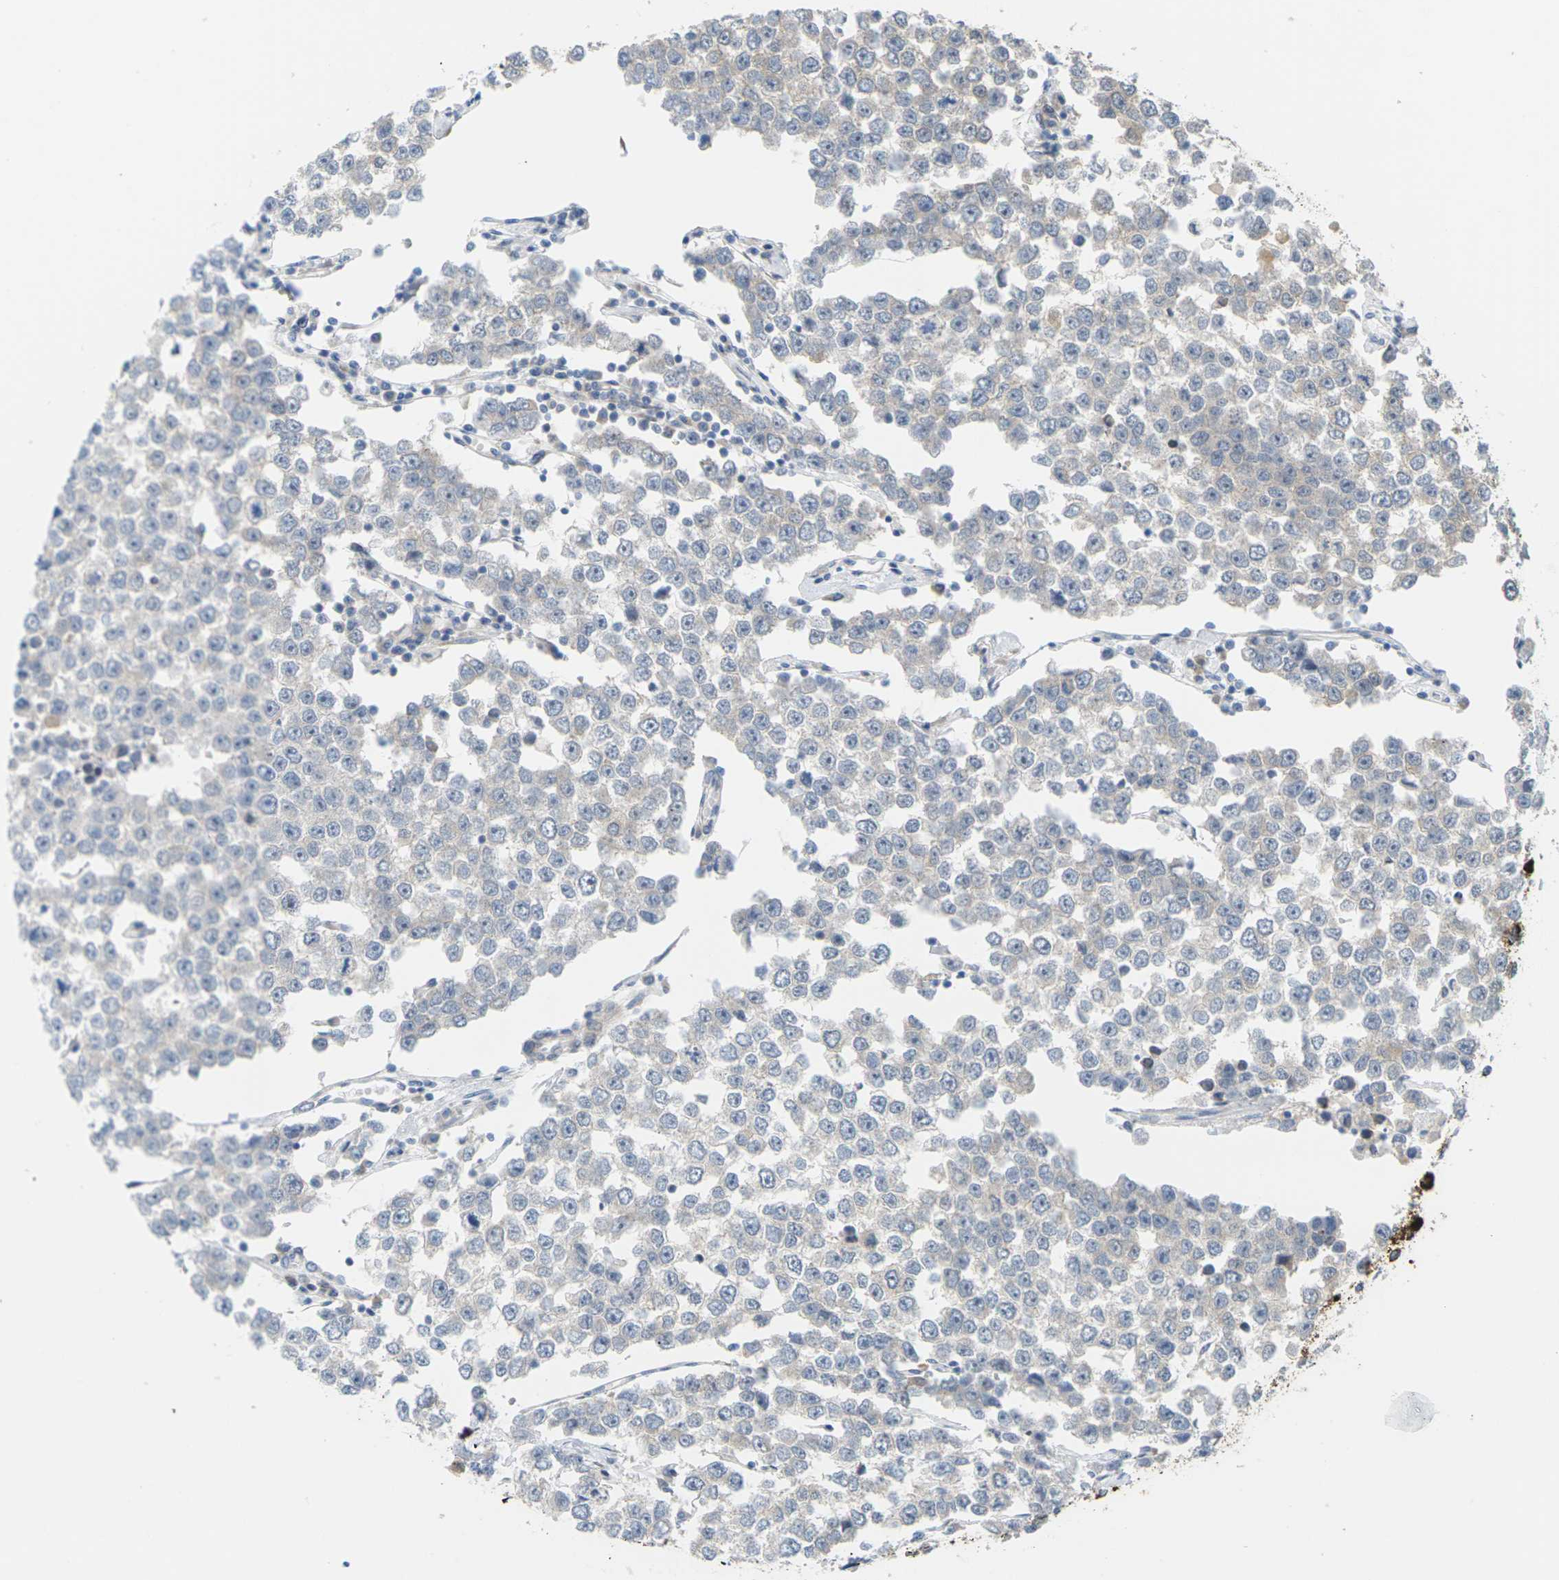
{"staining": {"intensity": "negative", "quantity": "none", "location": "none"}, "tissue": "testis cancer", "cell_type": "Tumor cells", "image_type": "cancer", "snomed": [{"axis": "morphology", "description": "Seminoma, NOS"}, {"axis": "morphology", "description": "Carcinoma, Embryonal, NOS"}, {"axis": "topography", "description": "Testis"}], "caption": "Embryonal carcinoma (testis) was stained to show a protein in brown. There is no significant expression in tumor cells.", "gene": "ROBO1", "patient": {"sex": "male", "age": 52}}